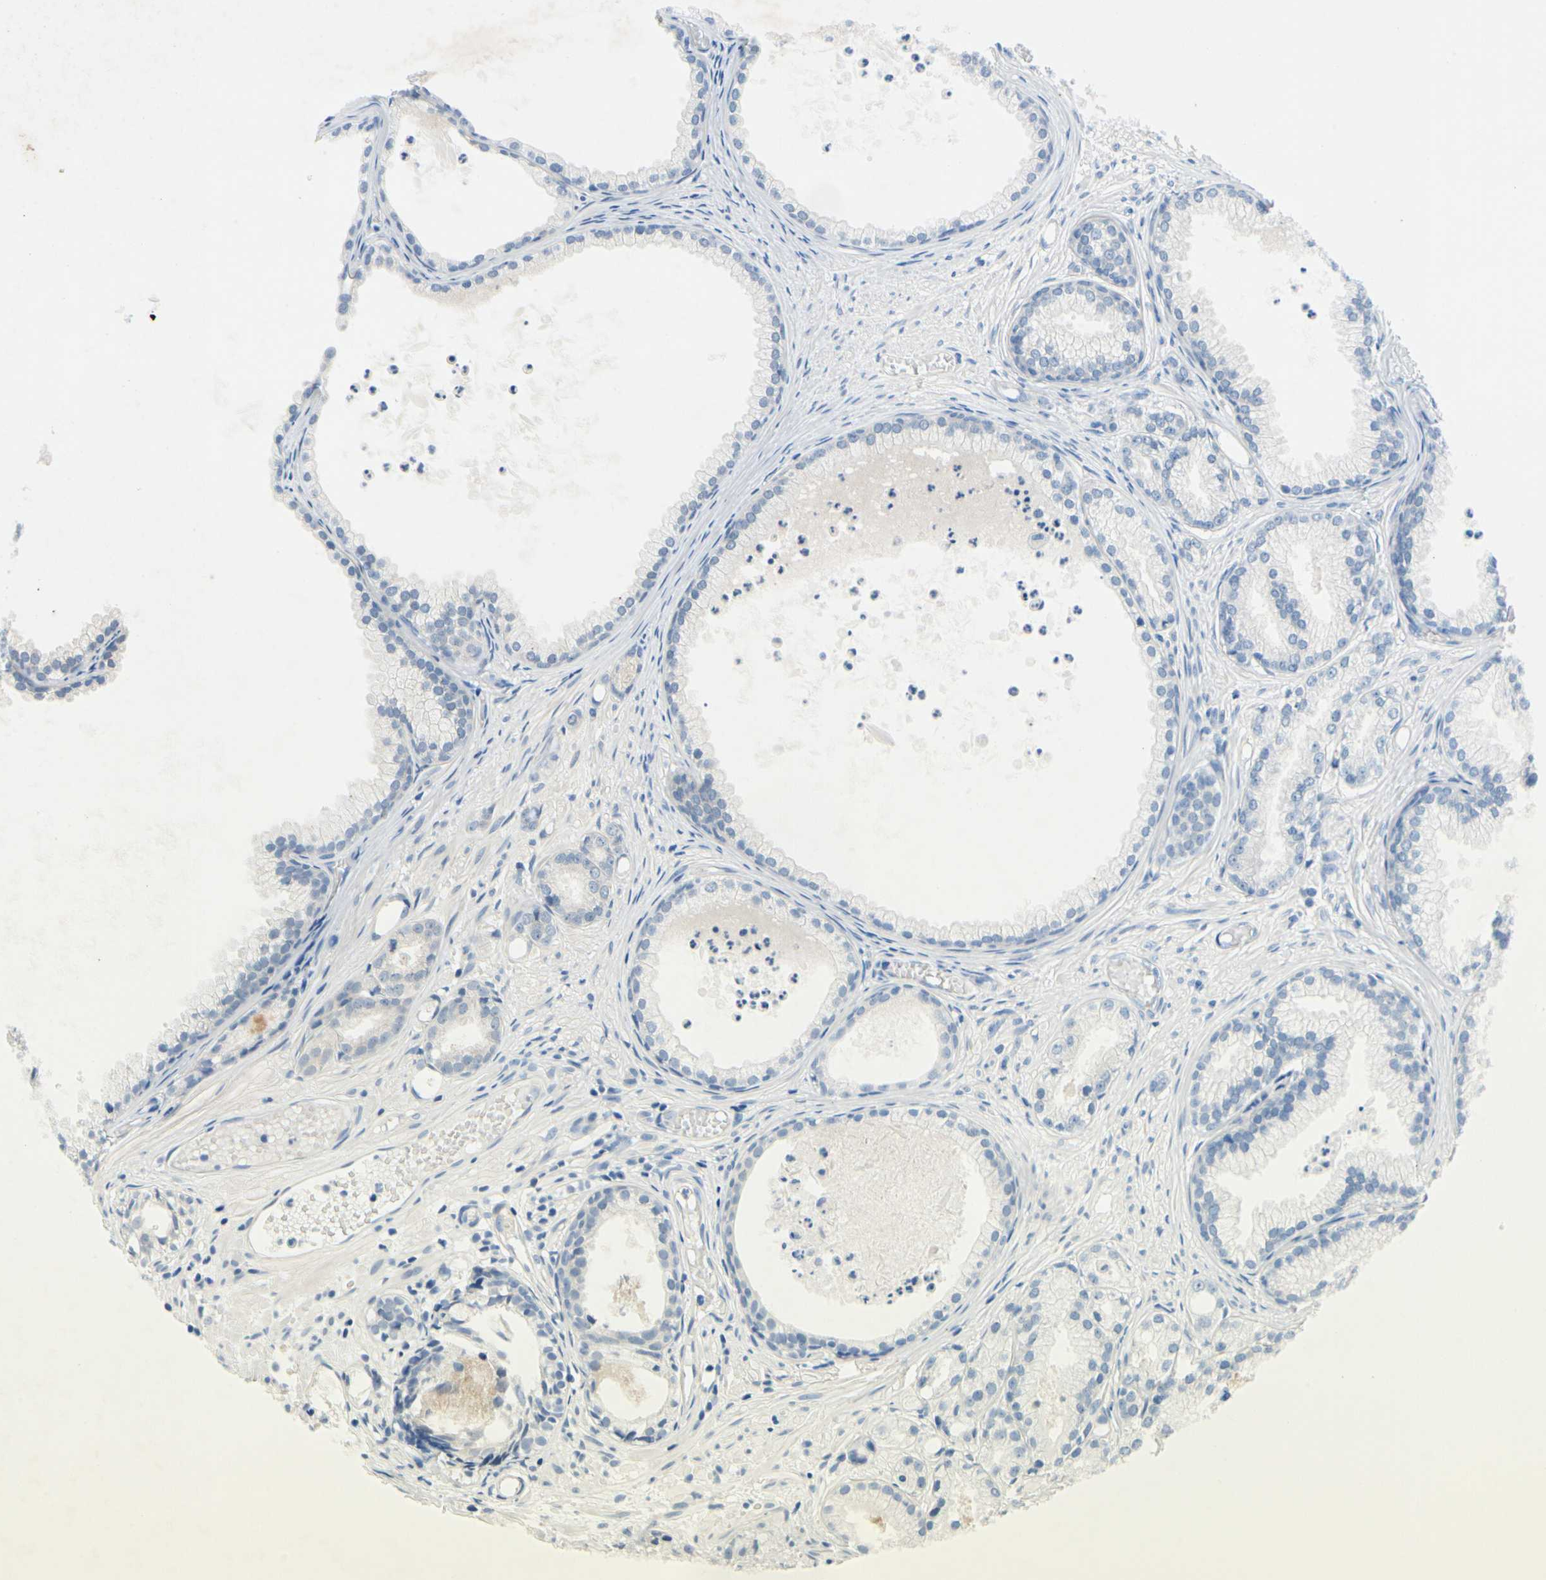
{"staining": {"intensity": "negative", "quantity": "none", "location": "none"}, "tissue": "prostate cancer", "cell_type": "Tumor cells", "image_type": "cancer", "snomed": [{"axis": "morphology", "description": "Adenocarcinoma, Low grade"}, {"axis": "topography", "description": "Prostate"}], "caption": "Tumor cells show no significant staining in low-grade adenocarcinoma (prostate).", "gene": "DPY19L3", "patient": {"sex": "male", "age": 72}}